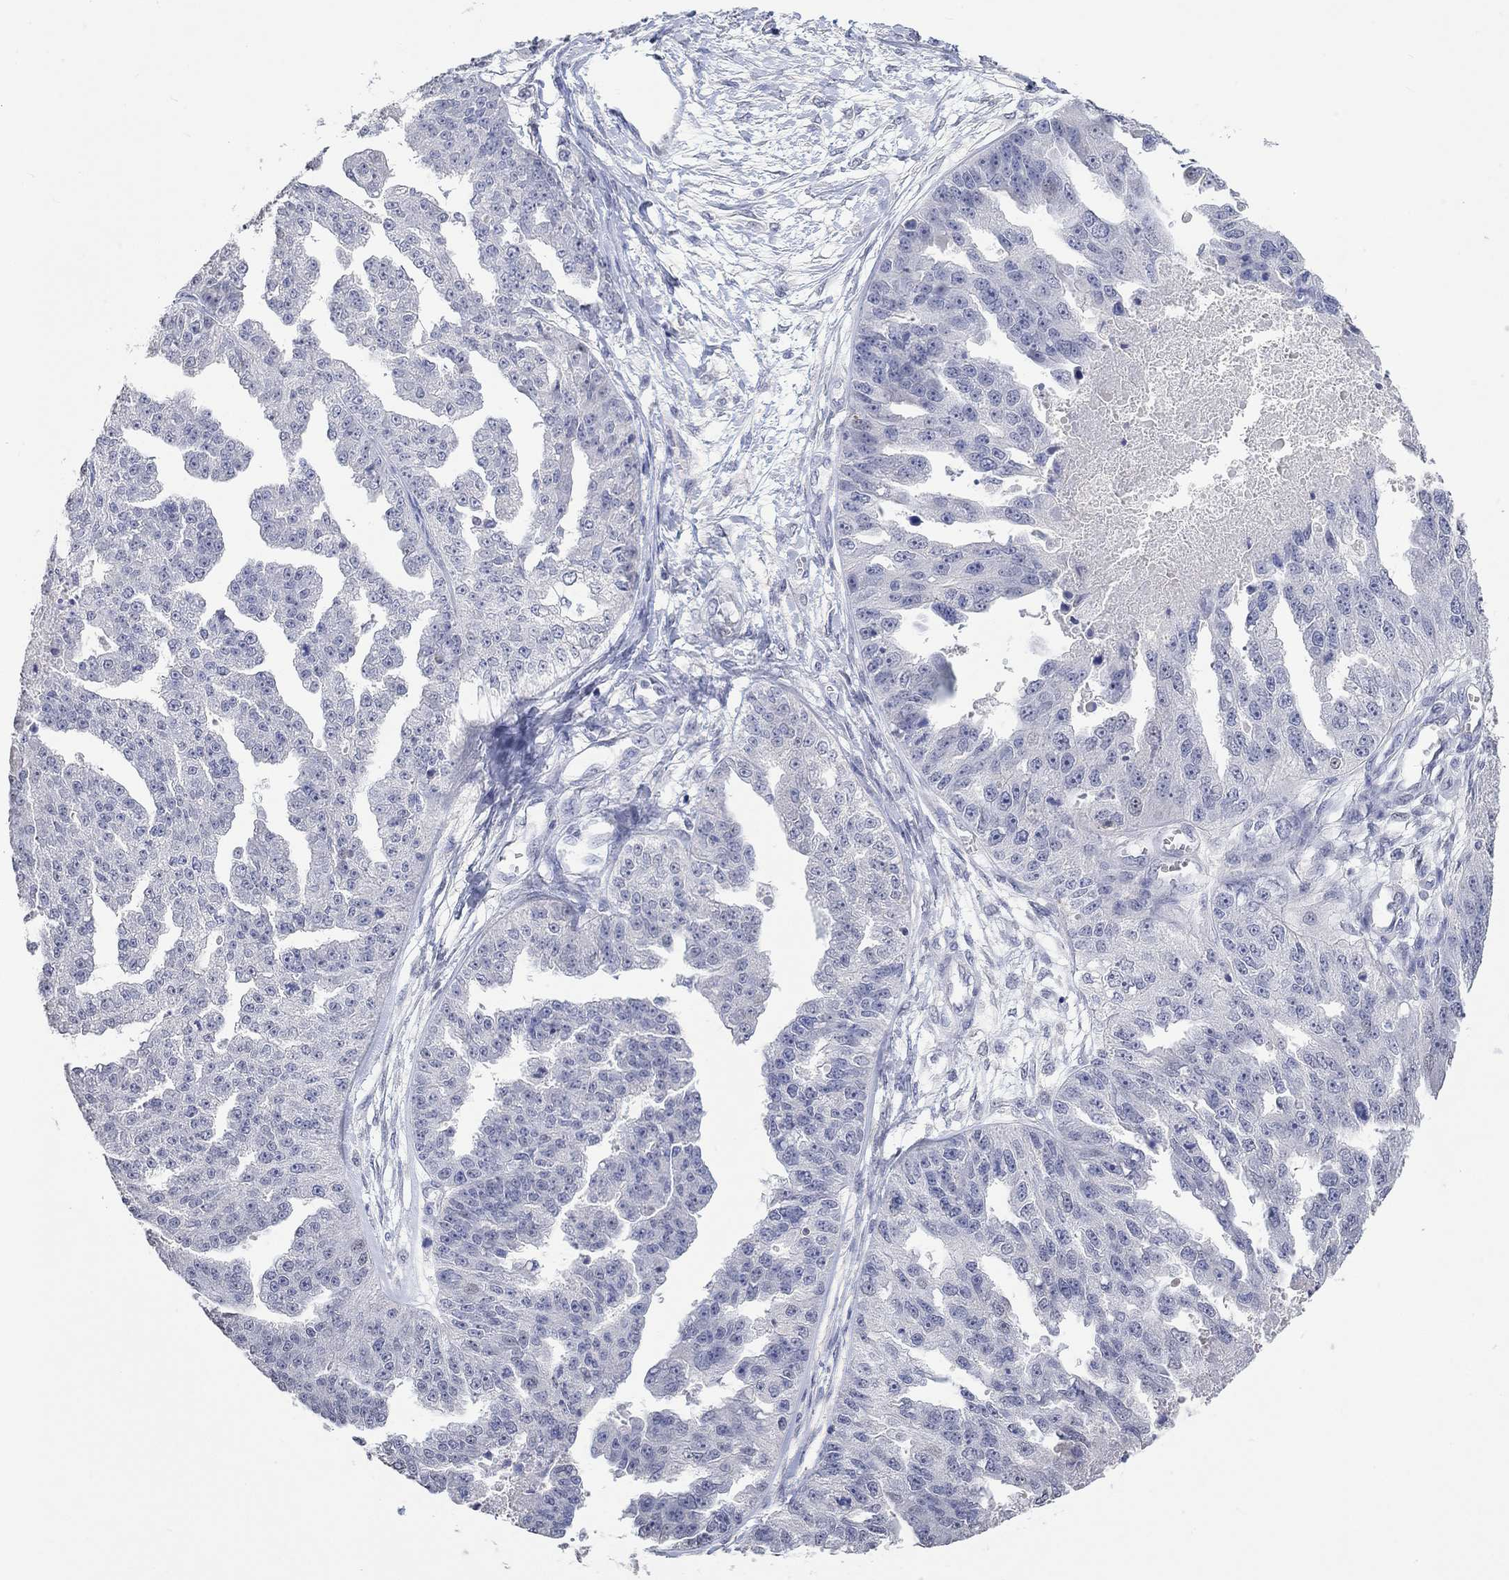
{"staining": {"intensity": "negative", "quantity": "none", "location": "none"}, "tissue": "ovarian cancer", "cell_type": "Tumor cells", "image_type": "cancer", "snomed": [{"axis": "morphology", "description": "Cystadenocarcinoma, serous, NOS"}, {"axis": "topography", "description": "Ovary"}], "caption": "This is an IHC histopathology image of human ovarian serous cystadenocarcinoma. There is no positivity in tumor cells.", "gene": "PNMA5", "patient": {"sex": "female", "age": 58}}